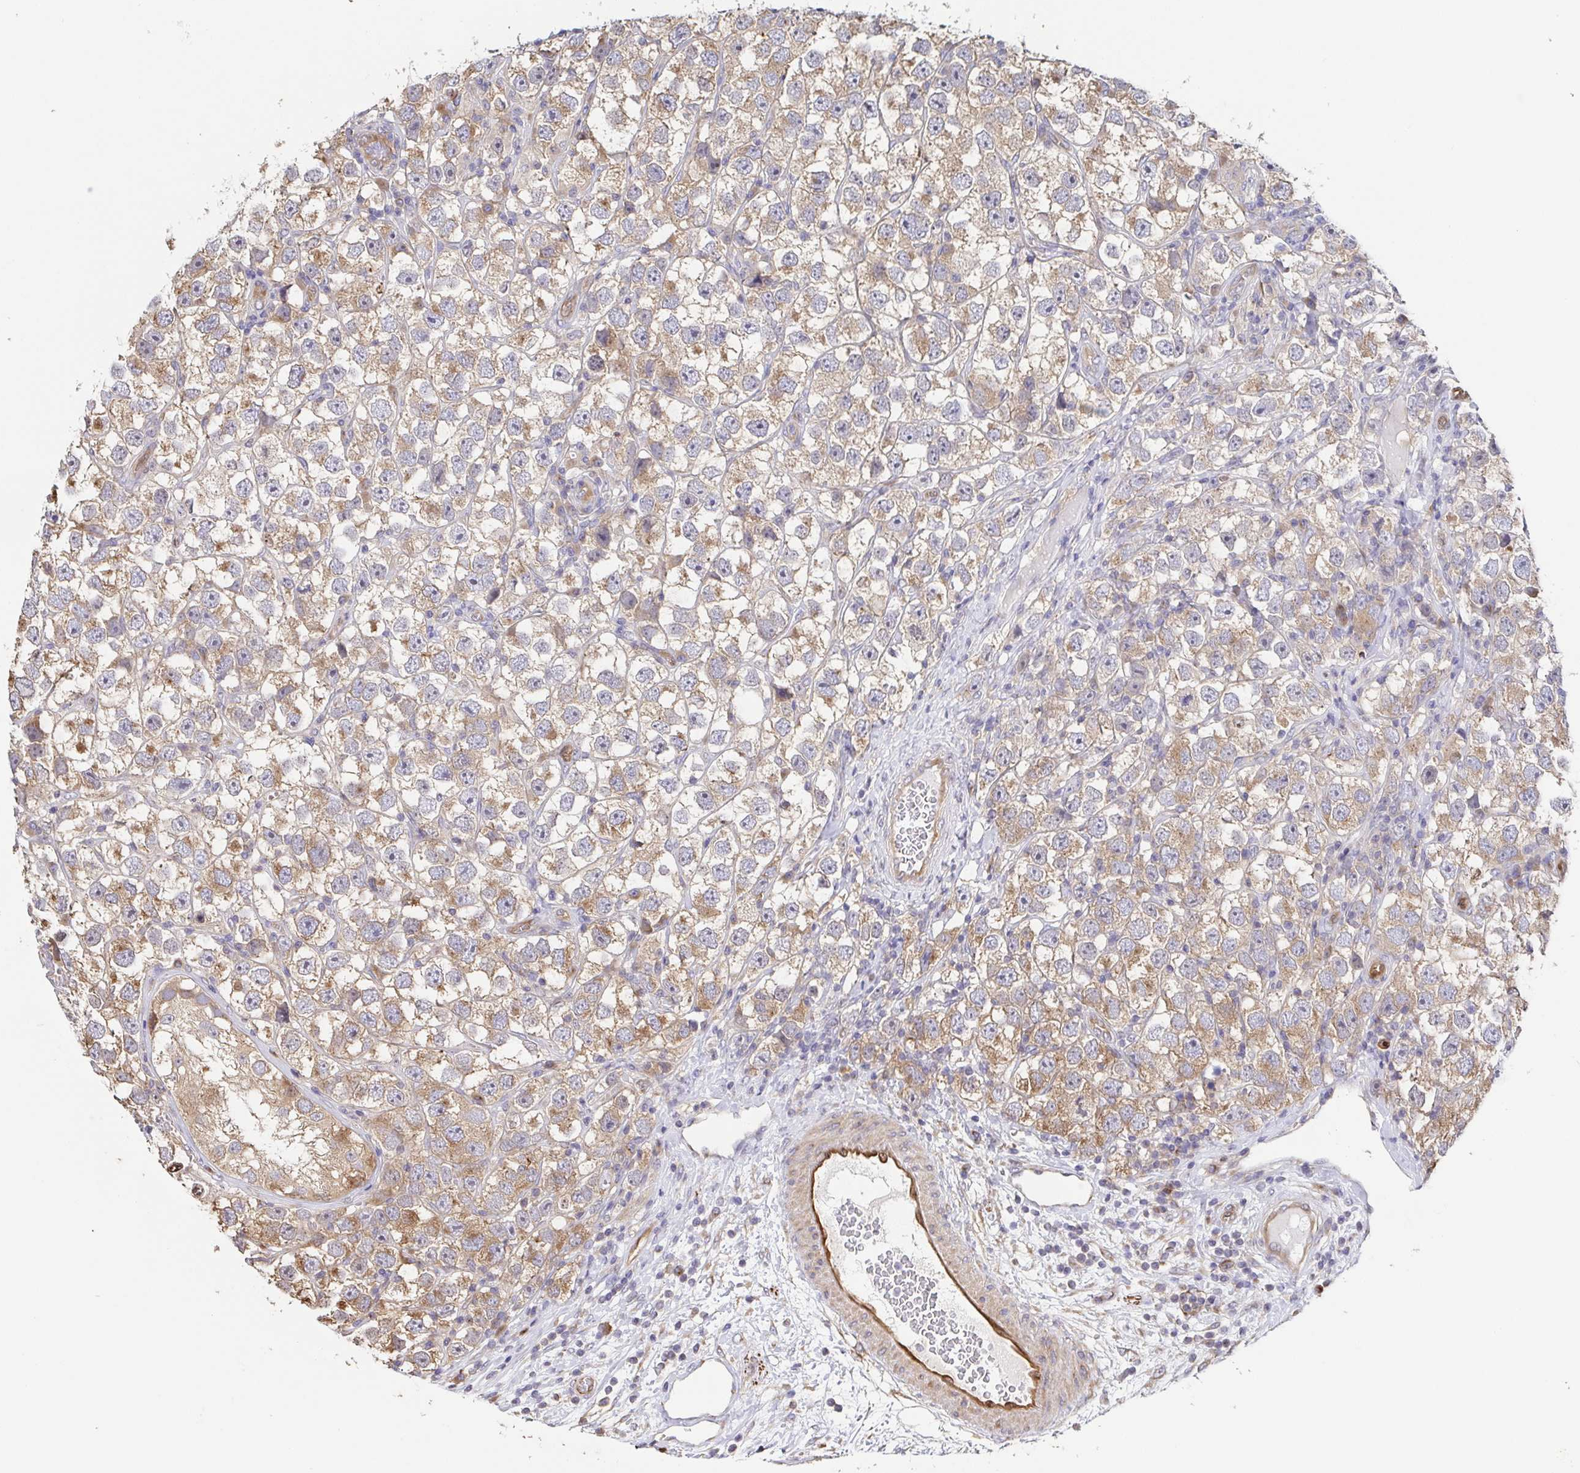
{"staining": {"intensity": "weak", "quantity": ">75%", "location": "cytoplasmic/membranous"}, "tissue": "testis cancer", "cell_type": "Tumor cells", "image_type": "cancer", "snomed": [{"axis": "morphology", "description": "Seminoma, NOS"}, {"axis": "topography", "description": "Testis"}], "caption": "Weak cytoplasmic/membranous staining for a protein is appreciated in about >75% of tumor cells of seminoma (testis) using immunohistochemistry (IHC).", "gene": "EIF3D", "patient": {"sex": "male", "age": 26}}